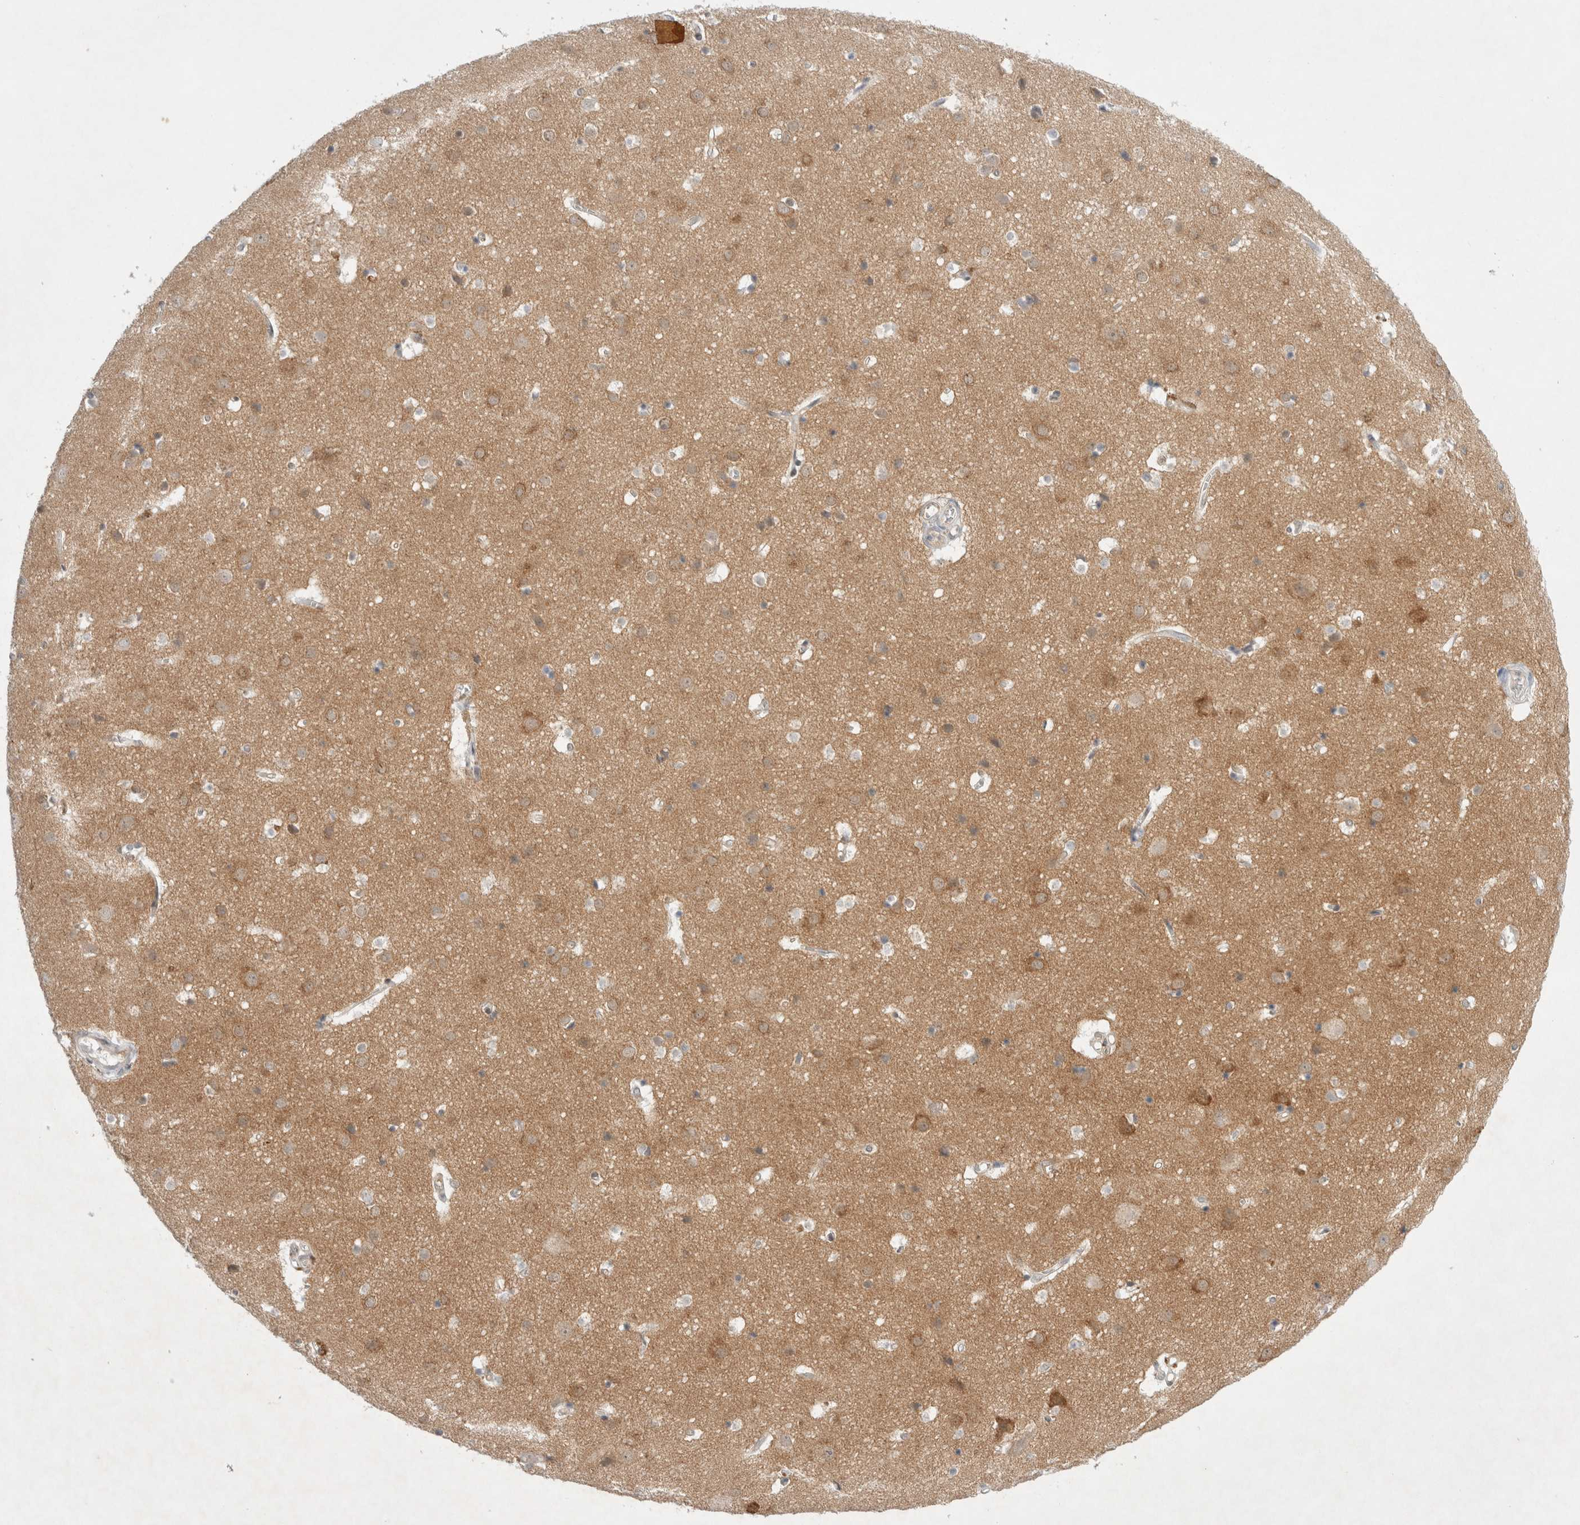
{"staining": {"intensity": "negative", "quantity": "none", "location": "none"}, "tissue": "cerebral cortex", "cell_type": "Endothelial cells", "image_type": "normal", "snomed": [{"axis": "morphology", "description": "Normal tissue, NOS"}, {"axis": "topography", "description": "Cerebral cortex"}], "caption": "DAB immunohistochemical staining of unremarkable human cerebral cortex displays no significant staining in endothelial cells.", "gene": "WIPF2", "patient": {"sex": "male", "age": 54}}